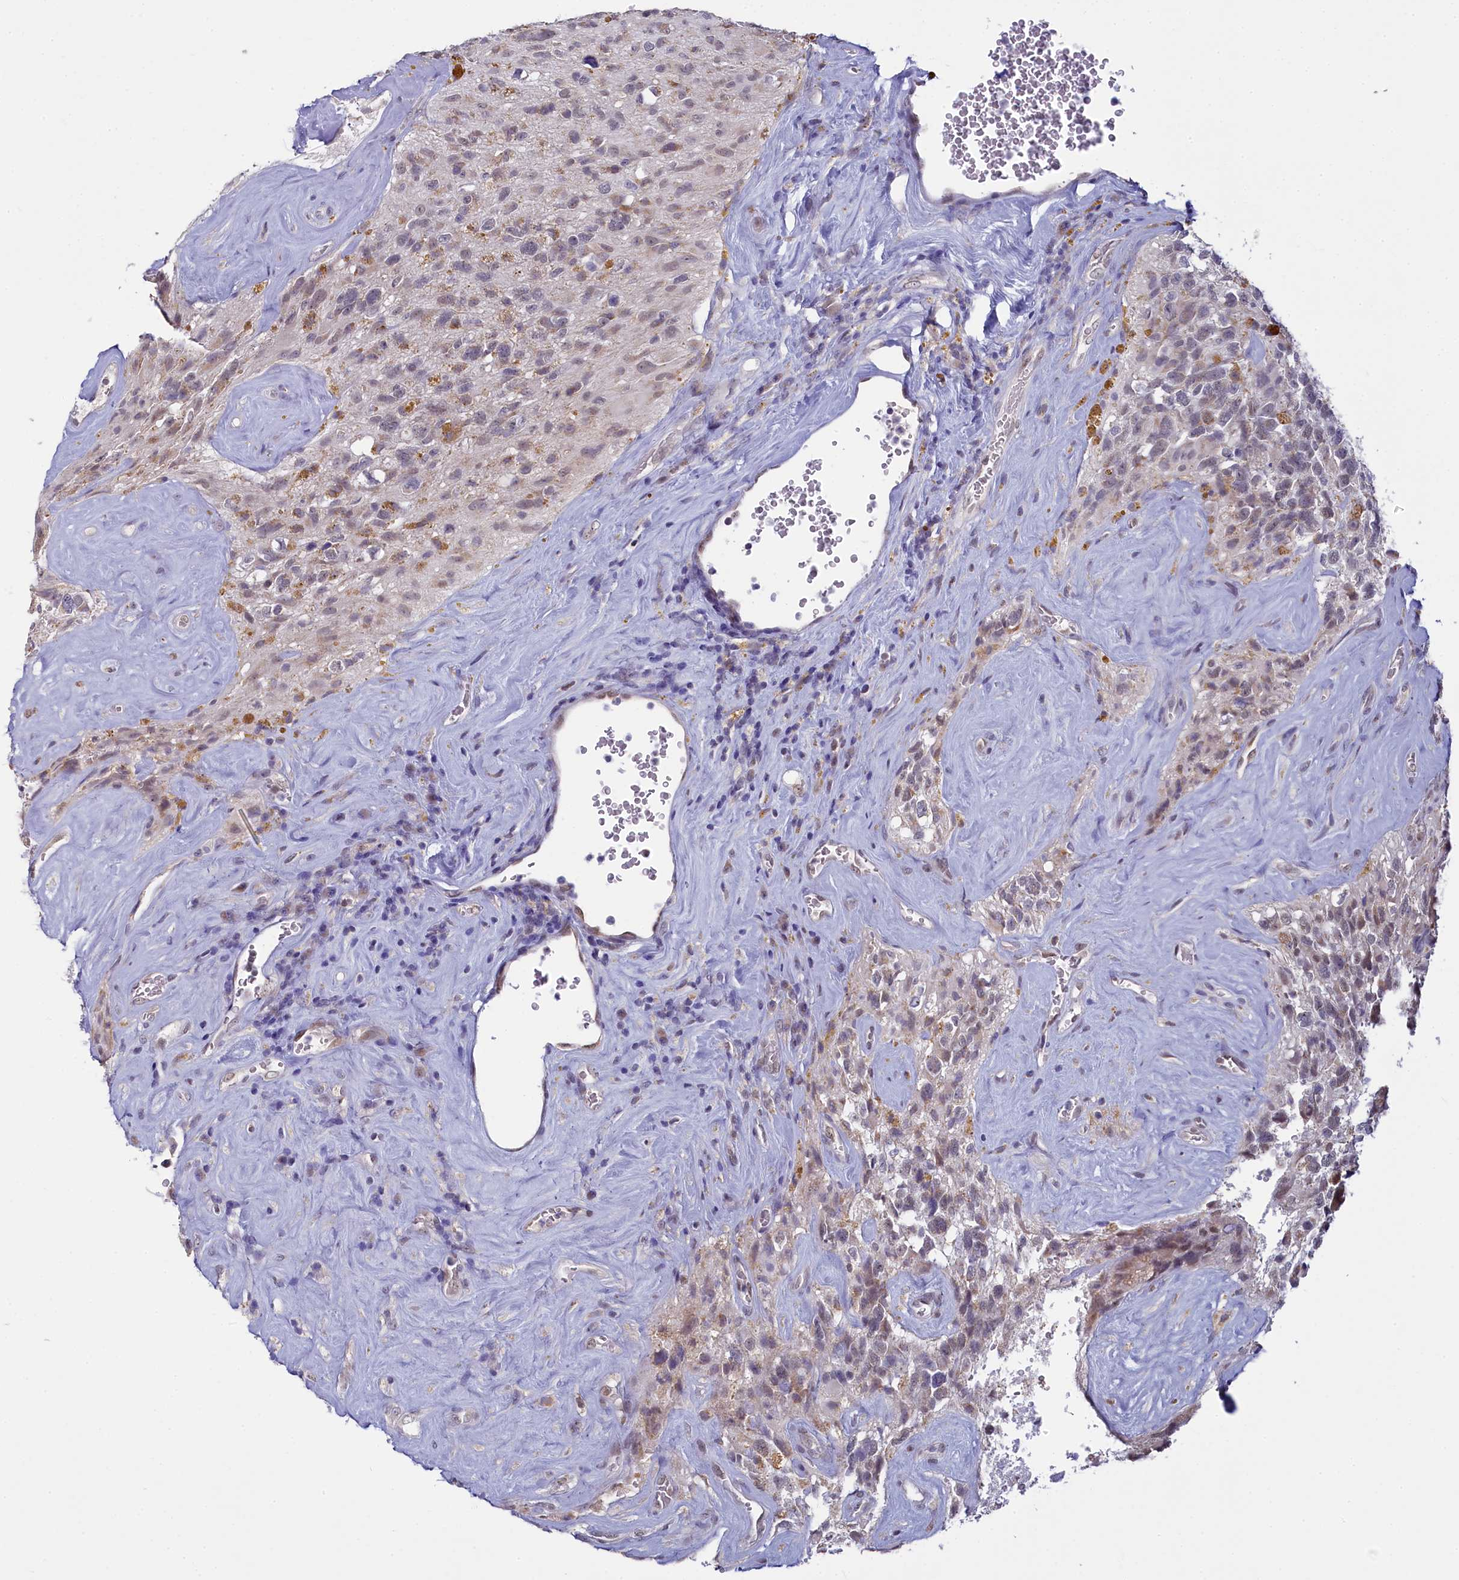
{"staining": {"intensity": "weak", "quantity": "<25%", "location": "nuclear"}, "tissue": "glioma", "cell_type": "Tumor cells", "image_type": "cancer", "snomed": [{"axis": "morphology", "description": "Glioma, malignant, High grade"}, {"axis": "topography", "description": "Brain"}], "caption": "Protein analysis of glioma demonstrates no significant staining in tumor cells. (Stains: DAB immunohistochemistry (IHC) with hematoxylin counter stain, Microscopy: brightfield microscopy at high magnification).", "gene": "PPHLN1", "patient": {"sex": "male", "age": 69}}